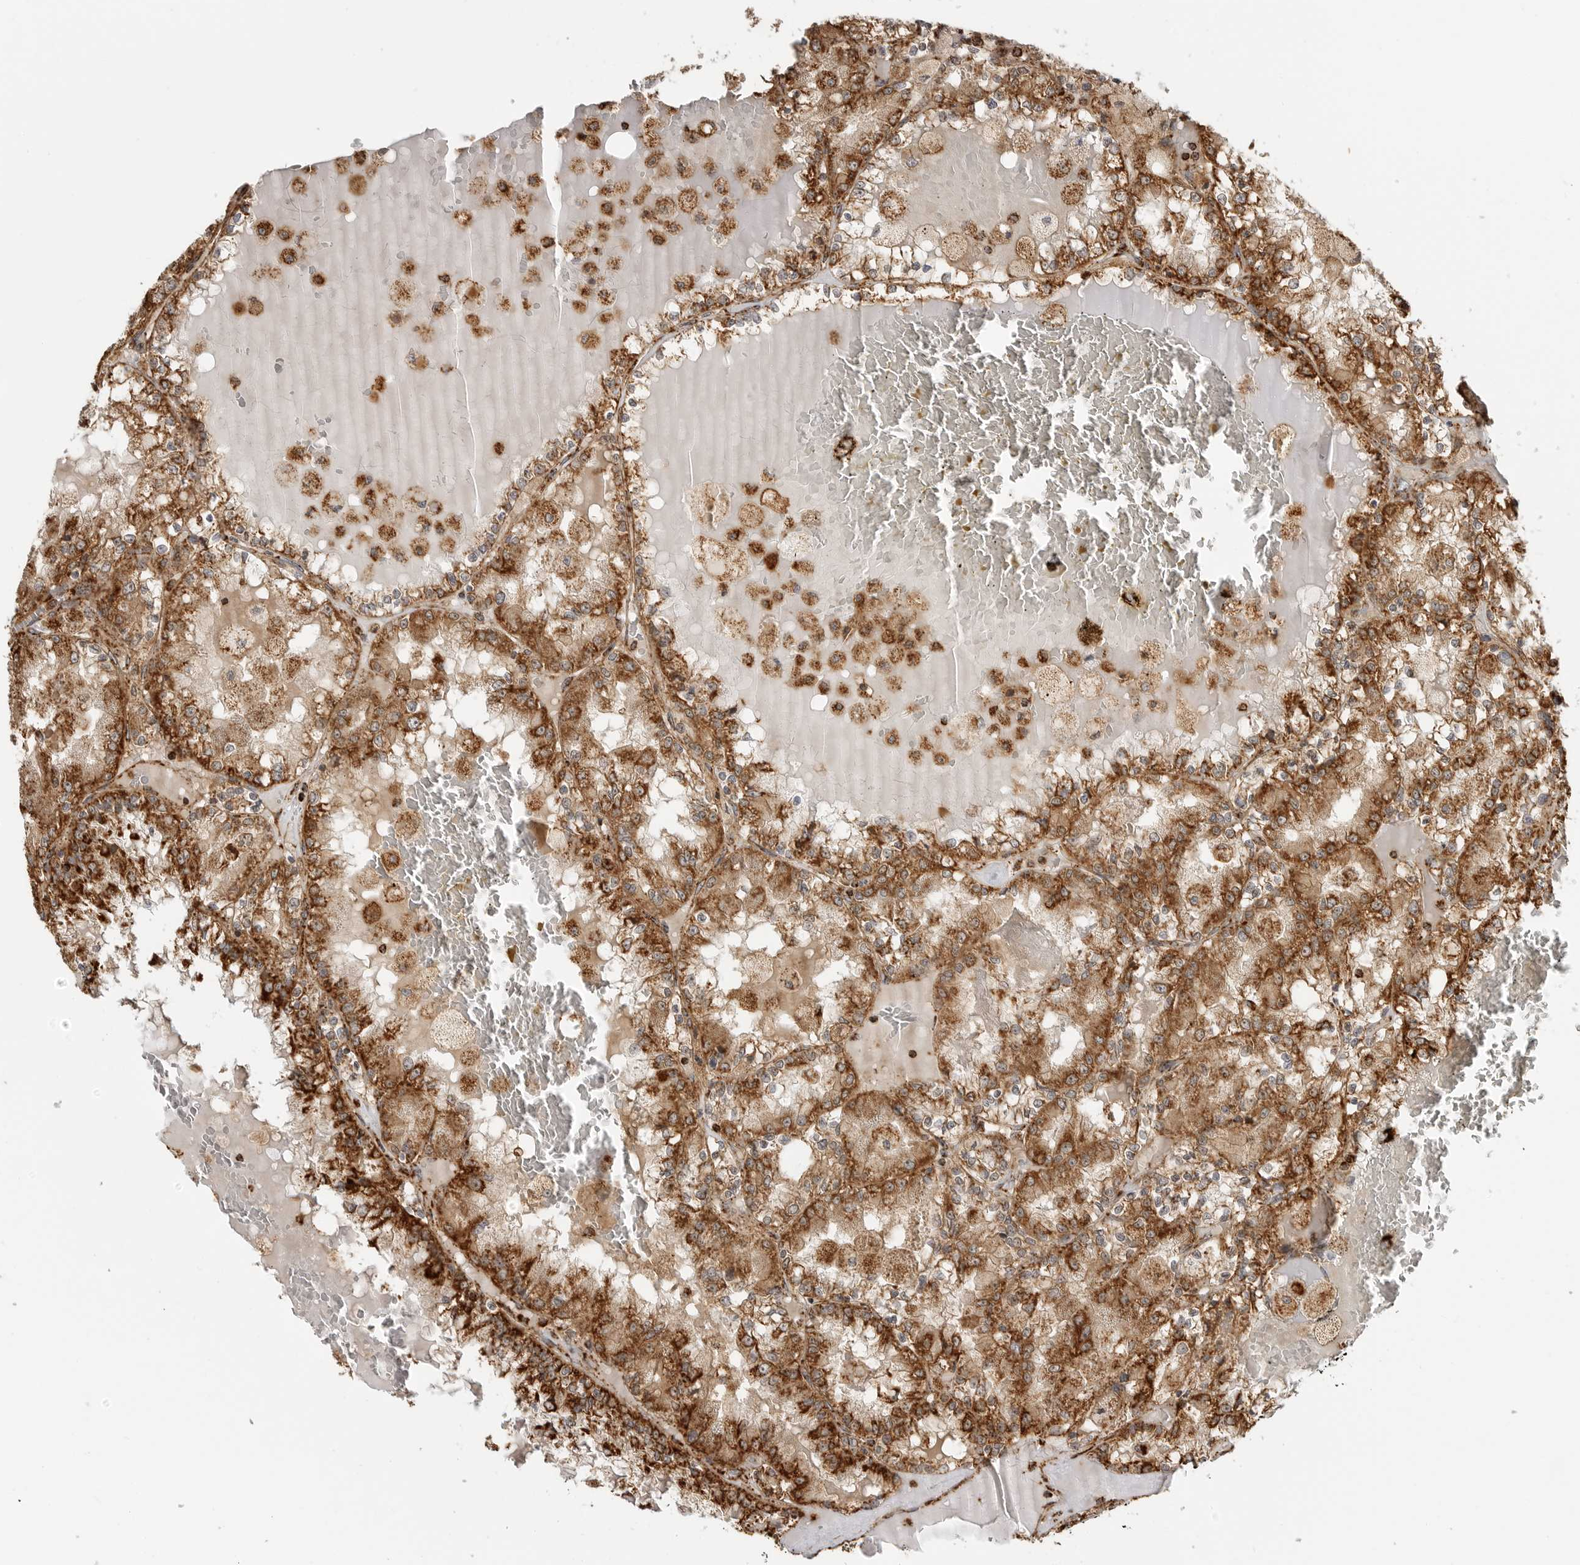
{"staining": {"intensity": "strong", "quantity": ">75%", "location": "cytoplasmic/membranous"}, "tissue": "renal cancer", "cell_type": "Tumor cells", "image_type": "cancer", "snomed": [{"axis": "morphology", "description": "Adenocarcinoma, NOS"}, {"axis": "topography", "description": "Kidney"}], "caption": "There is high levels of strong cytoplasmic/membranous positivity in tumor cells of renal cancer (adenocarcinoma), as demonstrated by immunohistochemical staining (brown color).", "gene": "BMP2K", "patient": {"sex": "female", "age": 56}}